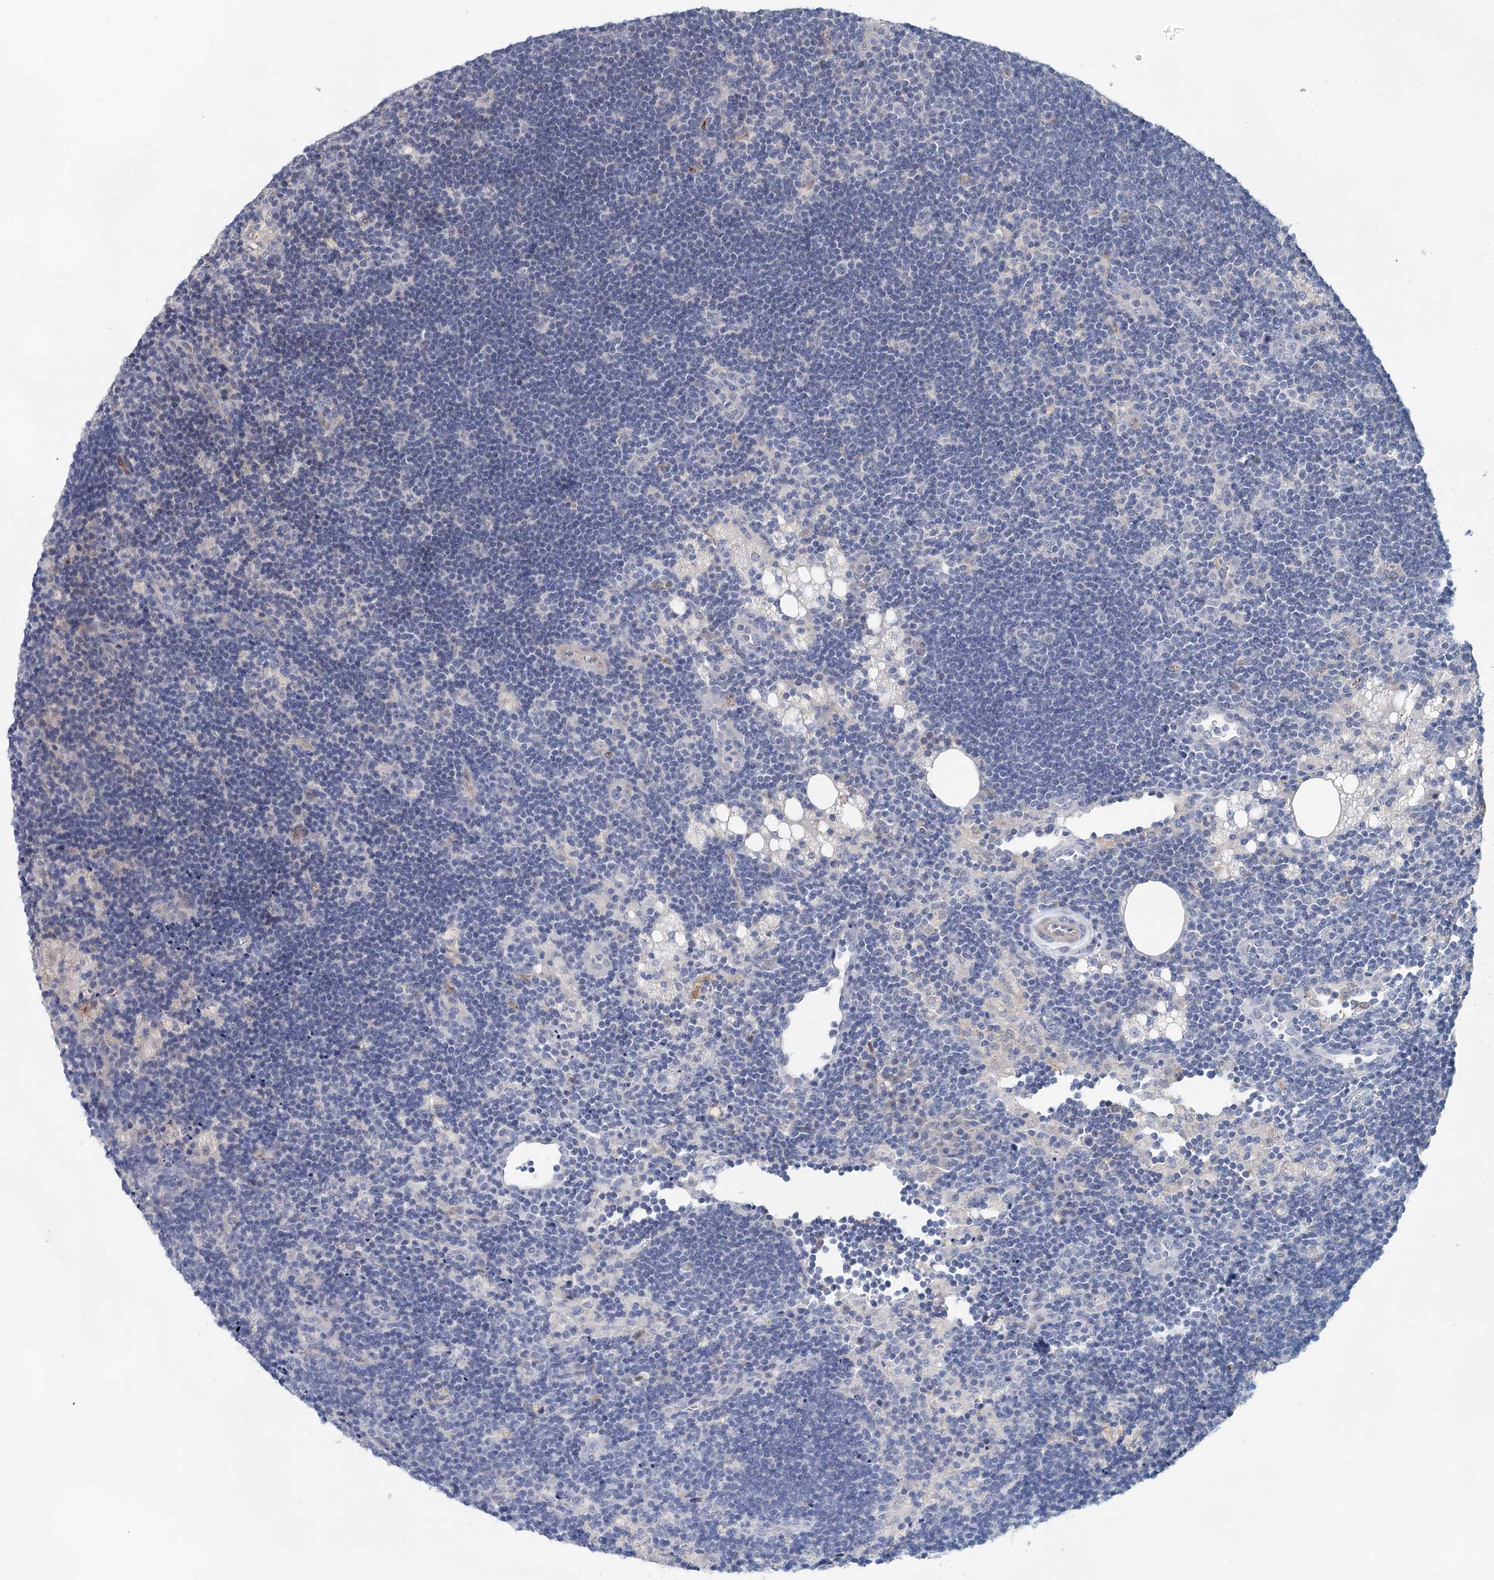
{"staining": {"intensity": "negative", "quantity": "none", "location": "none"}, "tissue": "lymph node", "cell_type": "Germinal center cells", "image_type": "normal", "snomed": [{"axis": "morphology", "description": "Normal tissue, NOS"}, {"axis": "topography", "description": "Lymph node"}], "caption": "IHC of benign human lymph node shows no staining in germinal center cells.", "gene": "SLC19A3", "patient": {"sex": "male", "age": 24}}